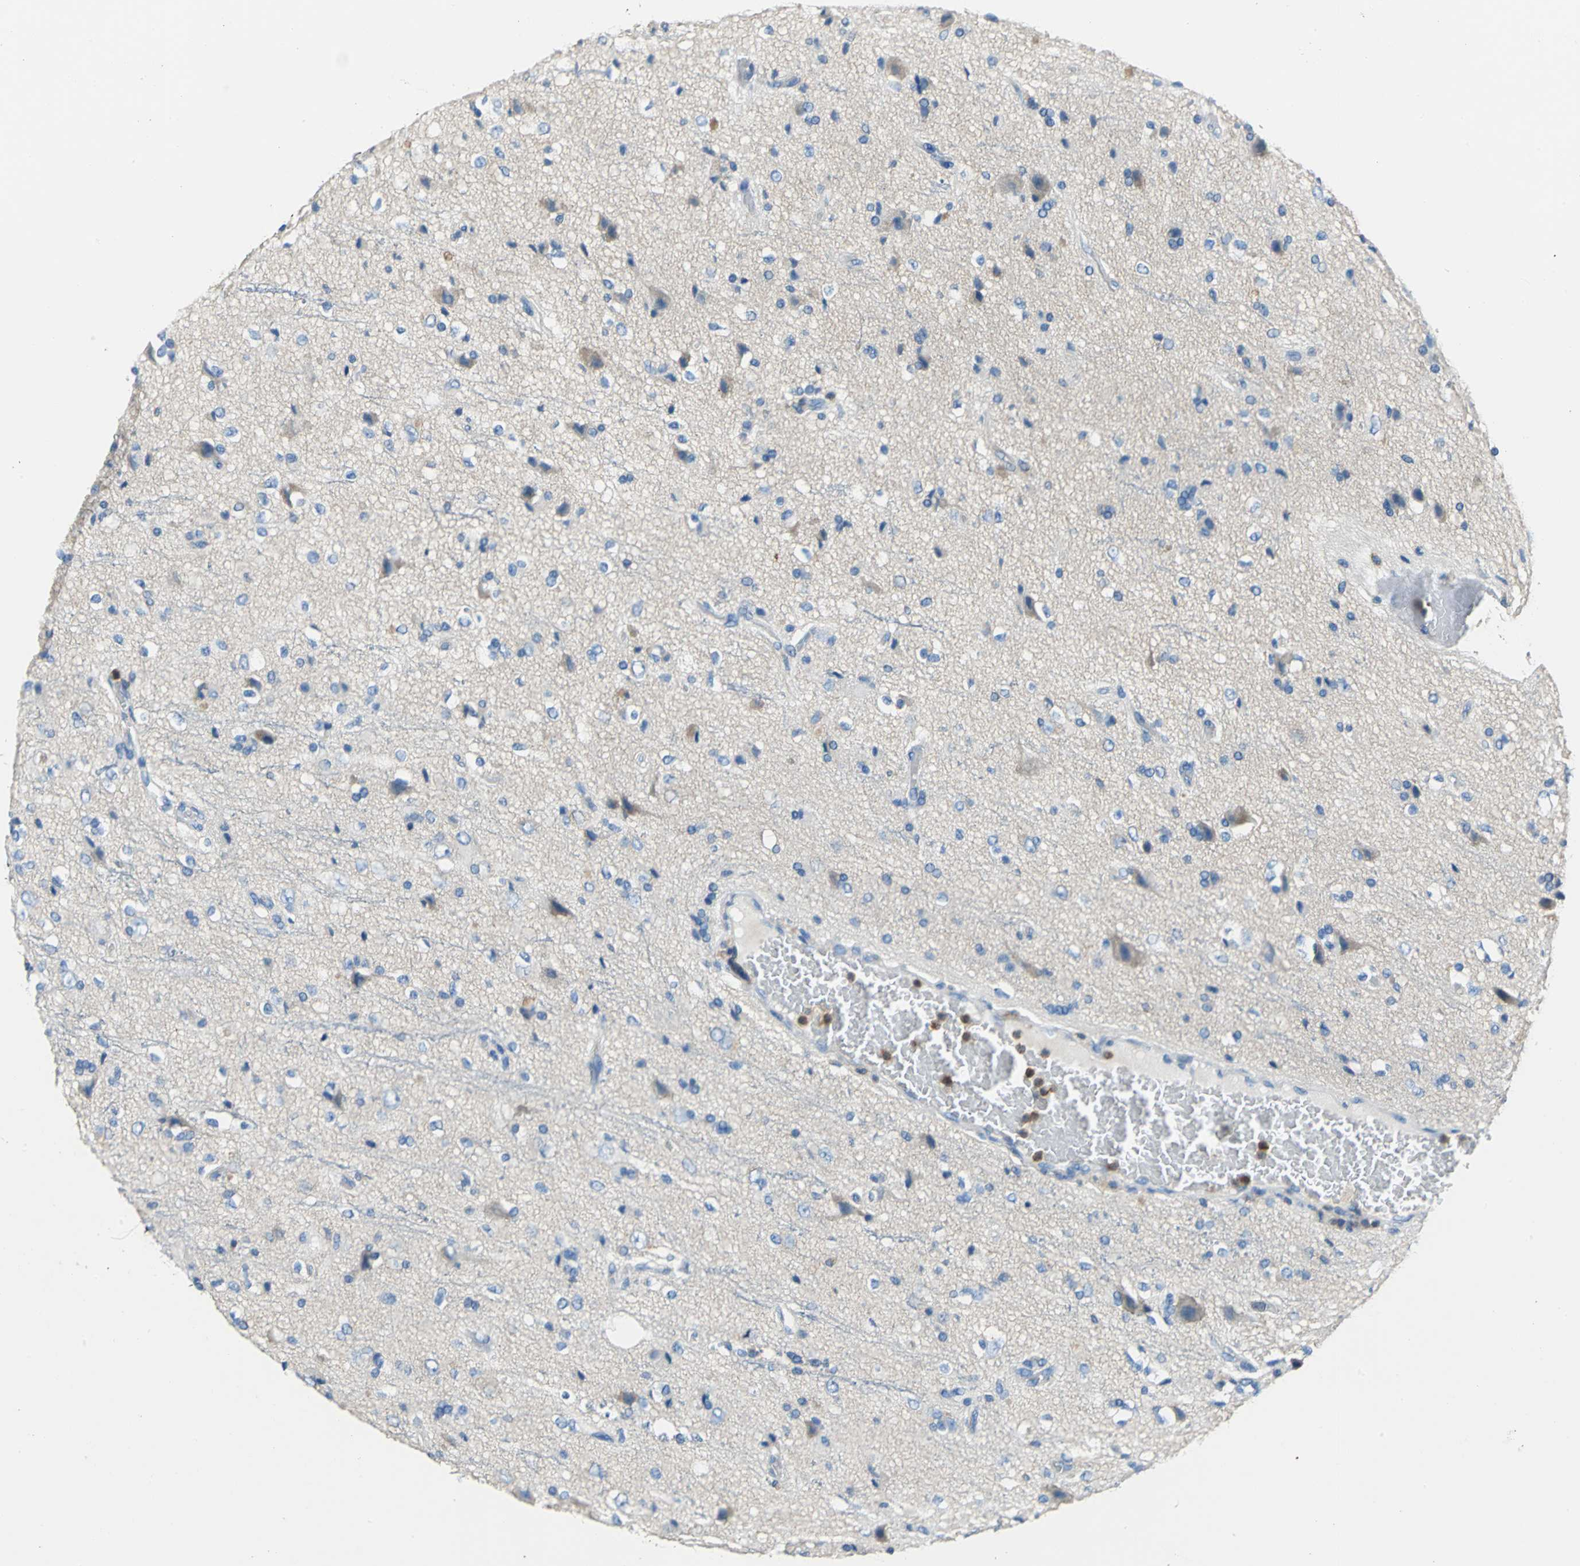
{"staining": {"intensity": "negative", "quantity": "none", "location": "none"}, "tissue": "glioma", "cell_type": "Tumor cells", "image_type": "cancer", "snomed": [{"axis": "morphology", "description": "Glioma, malignant, High grade"}, {"axis": "topography", "description": "Brain"}], "caption": "There is no significant staining in tumor cells of malignant glioma (high-grade). (DAB immunohistochemistry (IHC) visualized using brightfield microscopy, high magnification).", "gene": "SEPTIN6", "patient": {"sex": "male", "age": 47}}